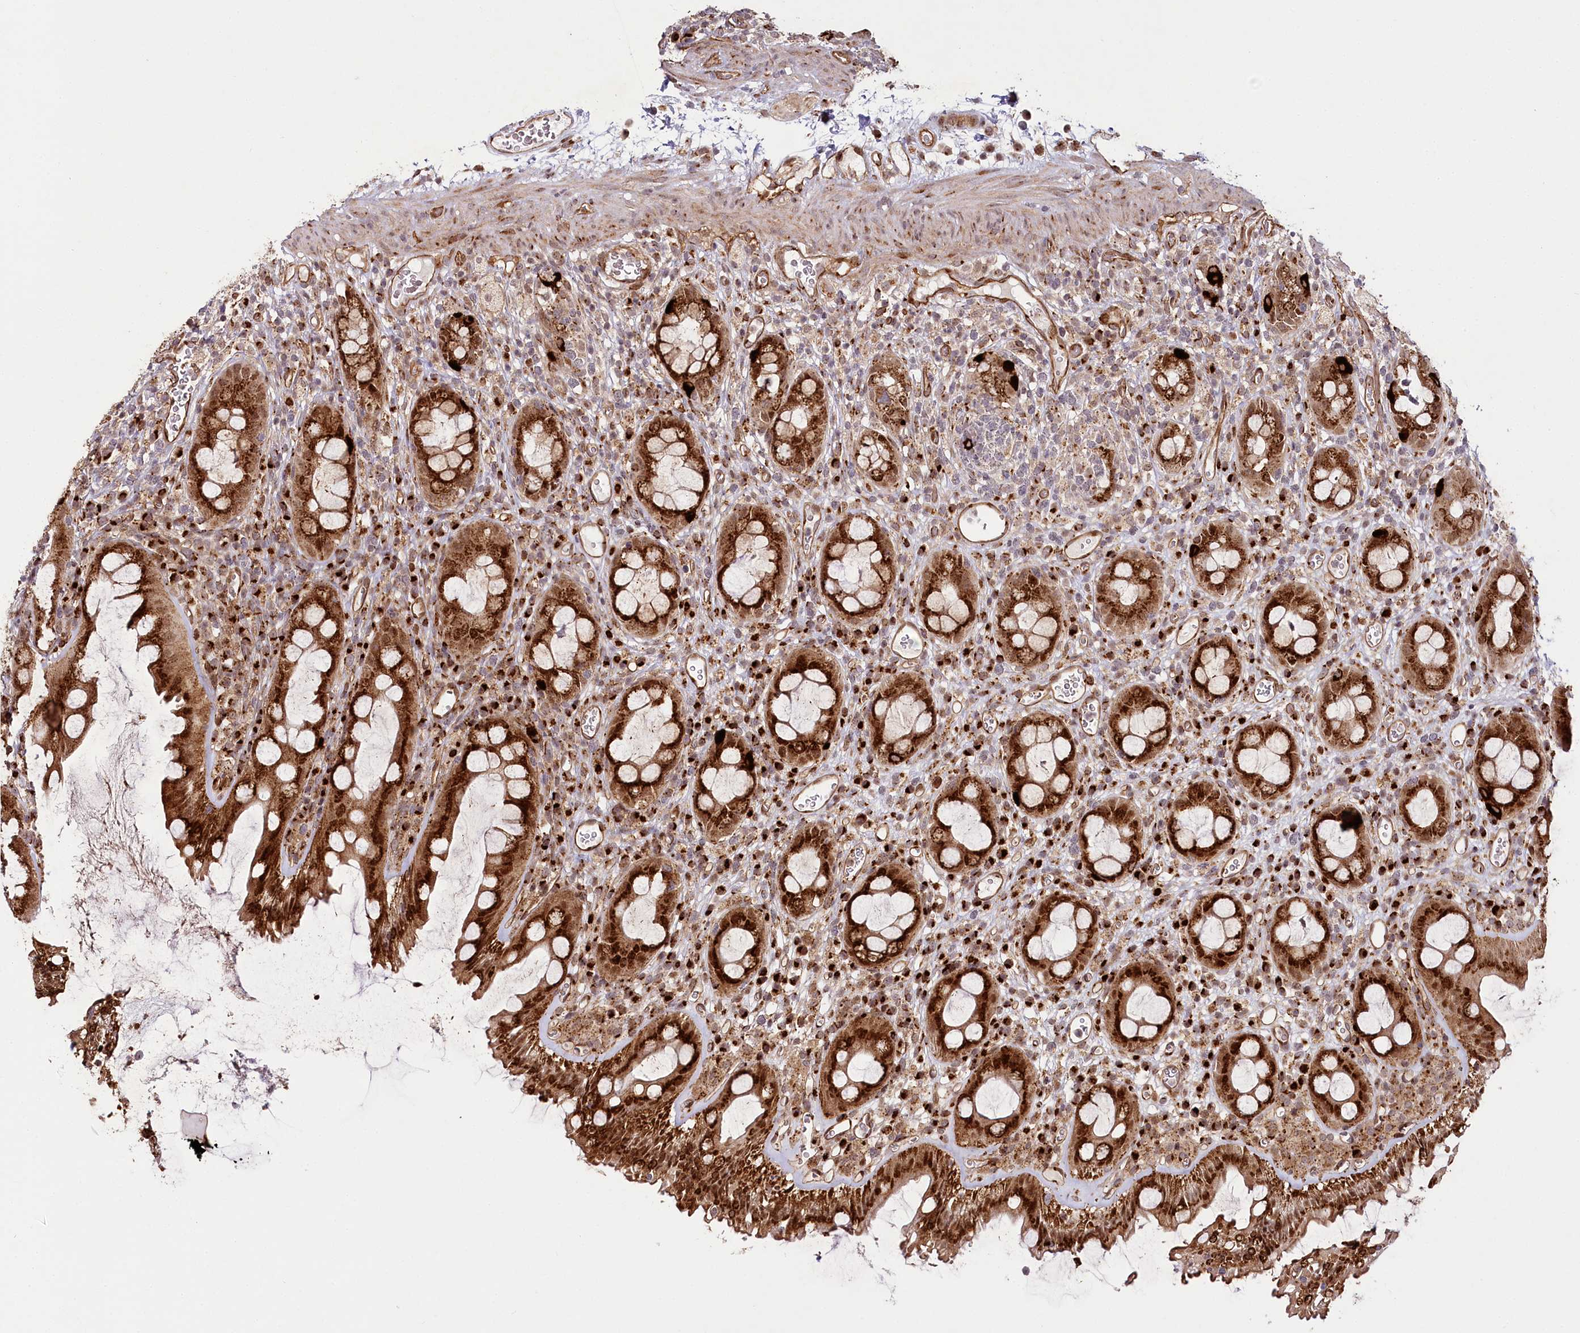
{"staining": {"intensity": "strong", "quantity": ">75%", "location": "cytoplasmic/membranous,nuclear"}, "tissue": "rectum", "cell_type": "Glandular cells", "image_type": "normal", "snomed": [{"axis": "morphology", "description": "Normal tissue, NOS"}, {"axis": "topography", "description": "Rectum"}], "caption": "Rectum stained with DAB (3,3'-diaminobenzidine) IHC demonstrates high levels of strong cytoplasmic/membranous,nuclear expression in approximately >75% of glandular cells.", "gene": "COPG1", "patient": {"sex": "female", "age": 57}}